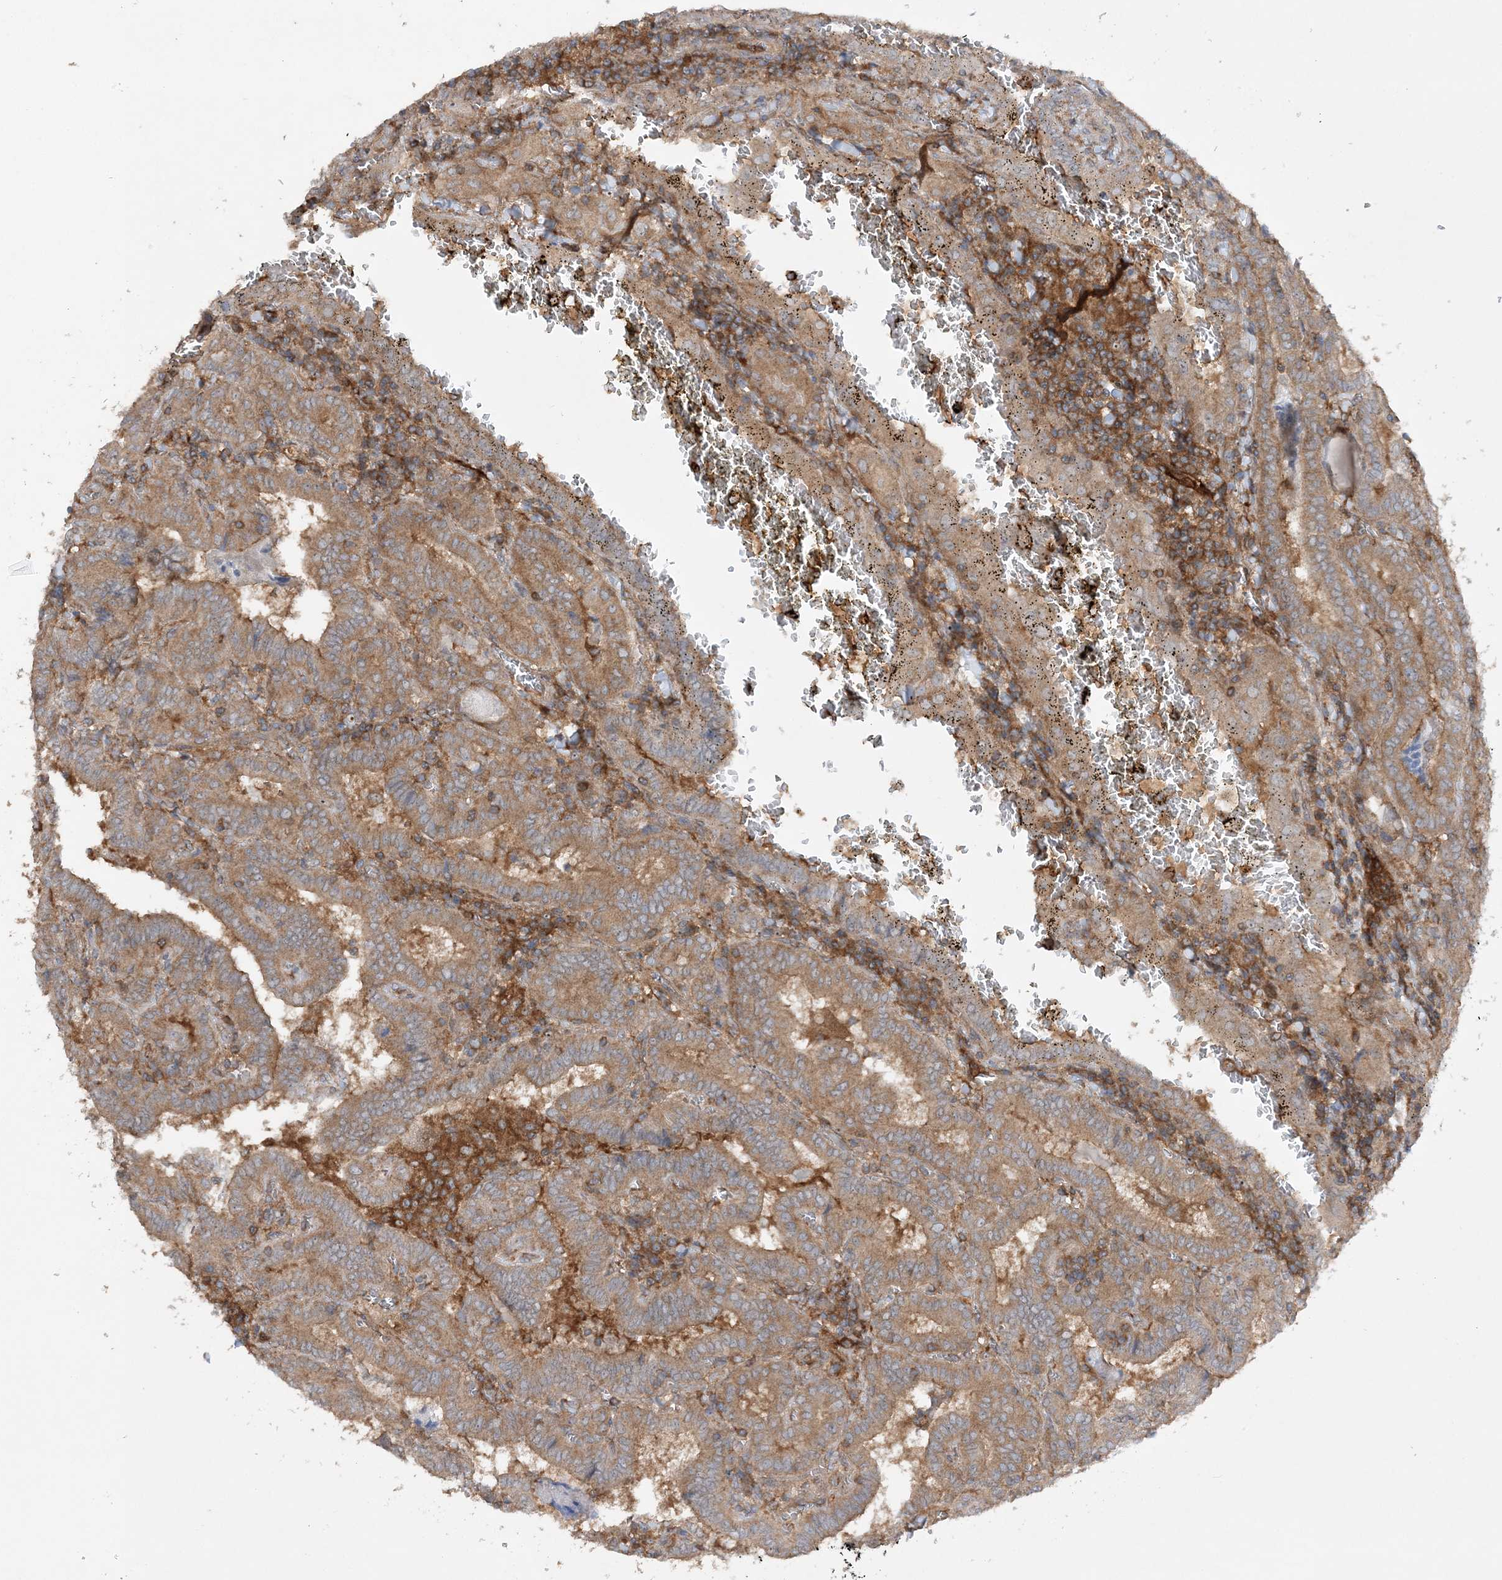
{"staining": {"intensity": "moderate", "quantity": ">75%", "location": "cytoplasmic/membranous"}, "tissue": "thyroid cancer", "cell_type": "Tumor cells", "image_type": "cancer", "snomed": [{"axis": "morphology", "description": "Papillary adenocarcinoma, NOS"}, {"axis": "topography", "description": "Thyroid gland"}], "caption": "Protein staining by IHC displays moderate cytoplasmic/membranous staining in about >75% of tumor cells in papillary adenocarcinoma (thyroid).", "gene": "ACAP2", "patient": {"sex": "female", "age": 72}}